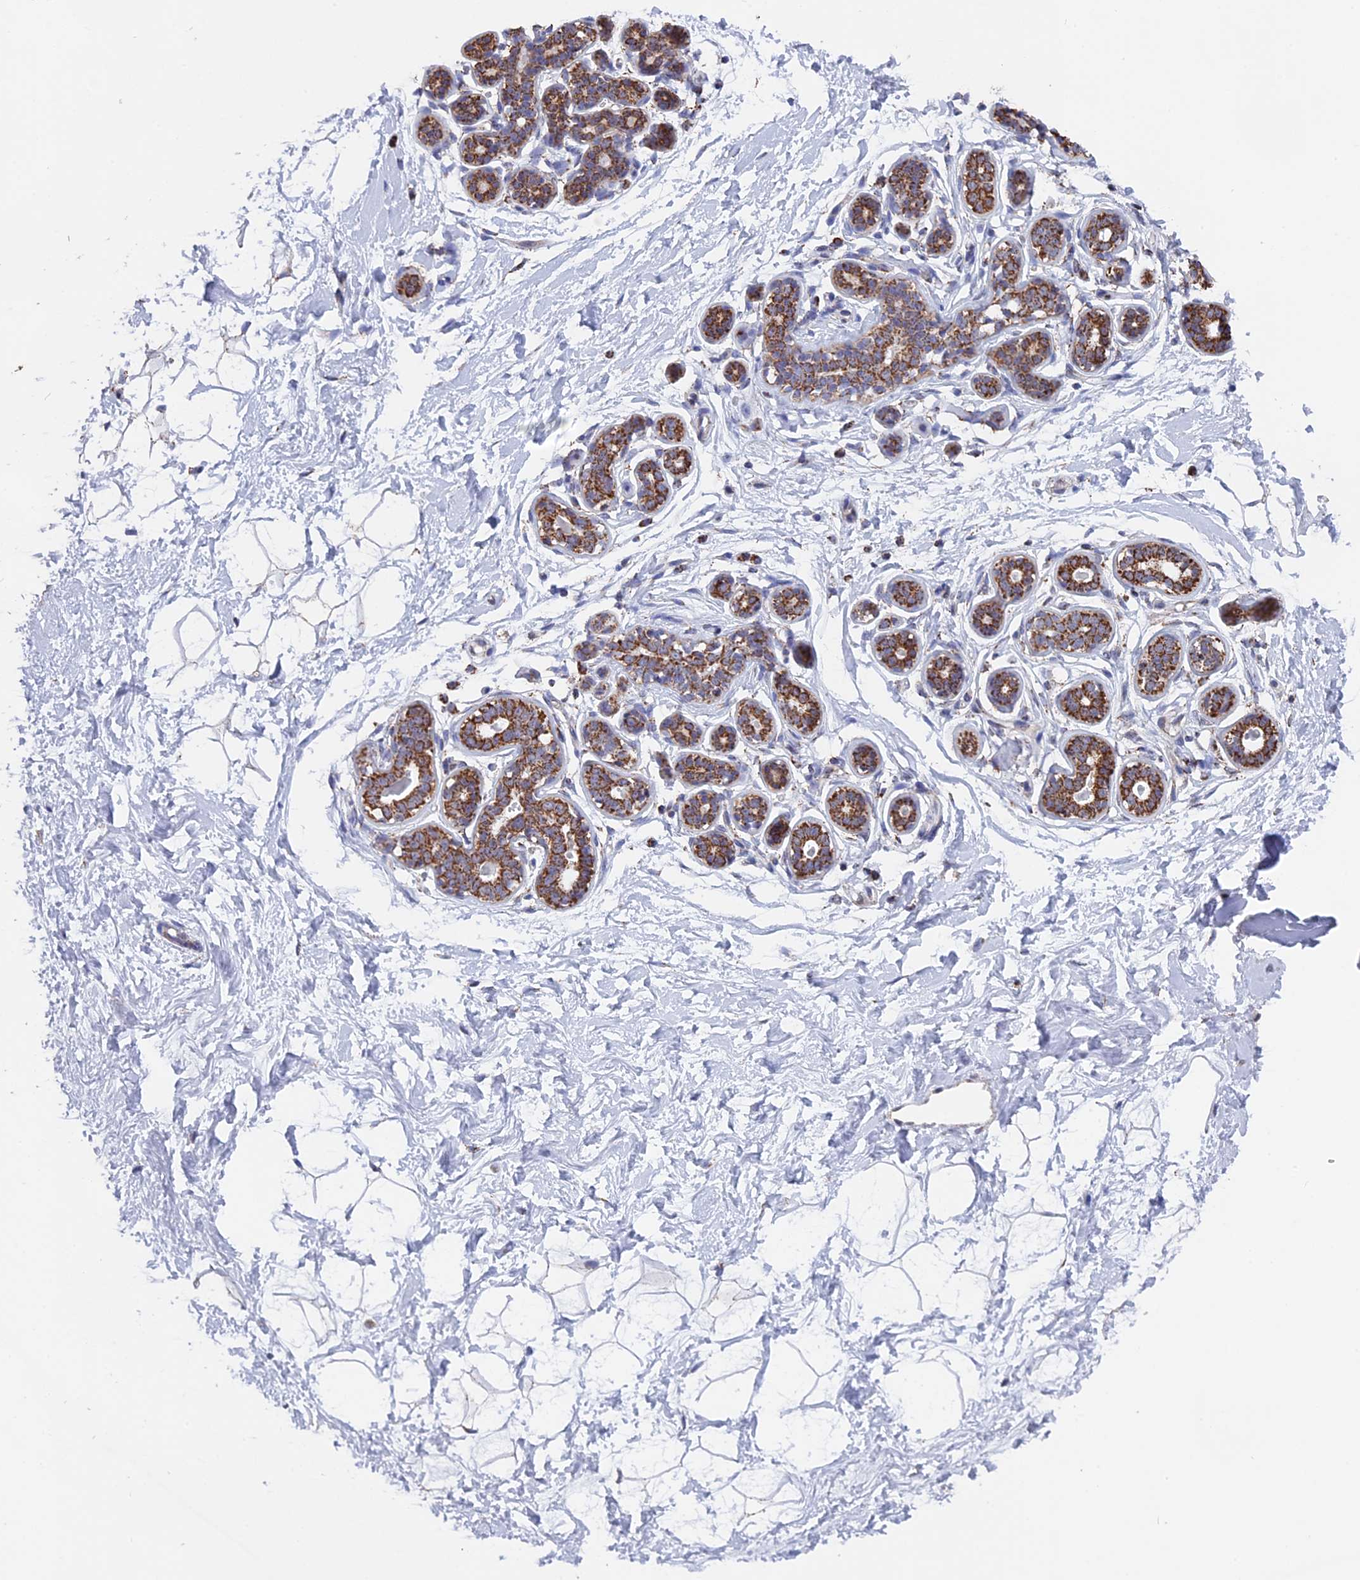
{"staining": {"intensity": "negative", "quantity": "none", "location": "none"}, "tissue": "breast", "cell_type": "Adipocytes", "image_type": "normal", "snomed": [{"axis": "morphology", "description": "Normal tissue, NOS"}, {"axis": "morphology", "description": "Adenoma, NOS"}, {"axis": "topography", "description": "Breast"}], "caption": "Benign breast was stained to show a protein in brown. There is no significant staining in adipocytes. The staining was performed using DAB (3,3'-diaminobenzidine) to visualize the protein expression in brown, while the nuclei were stained in blue with hematoxylin (Magnification: 20x).", "gene": "CDC16", "patient": {"sex": "female", "age": 23}}